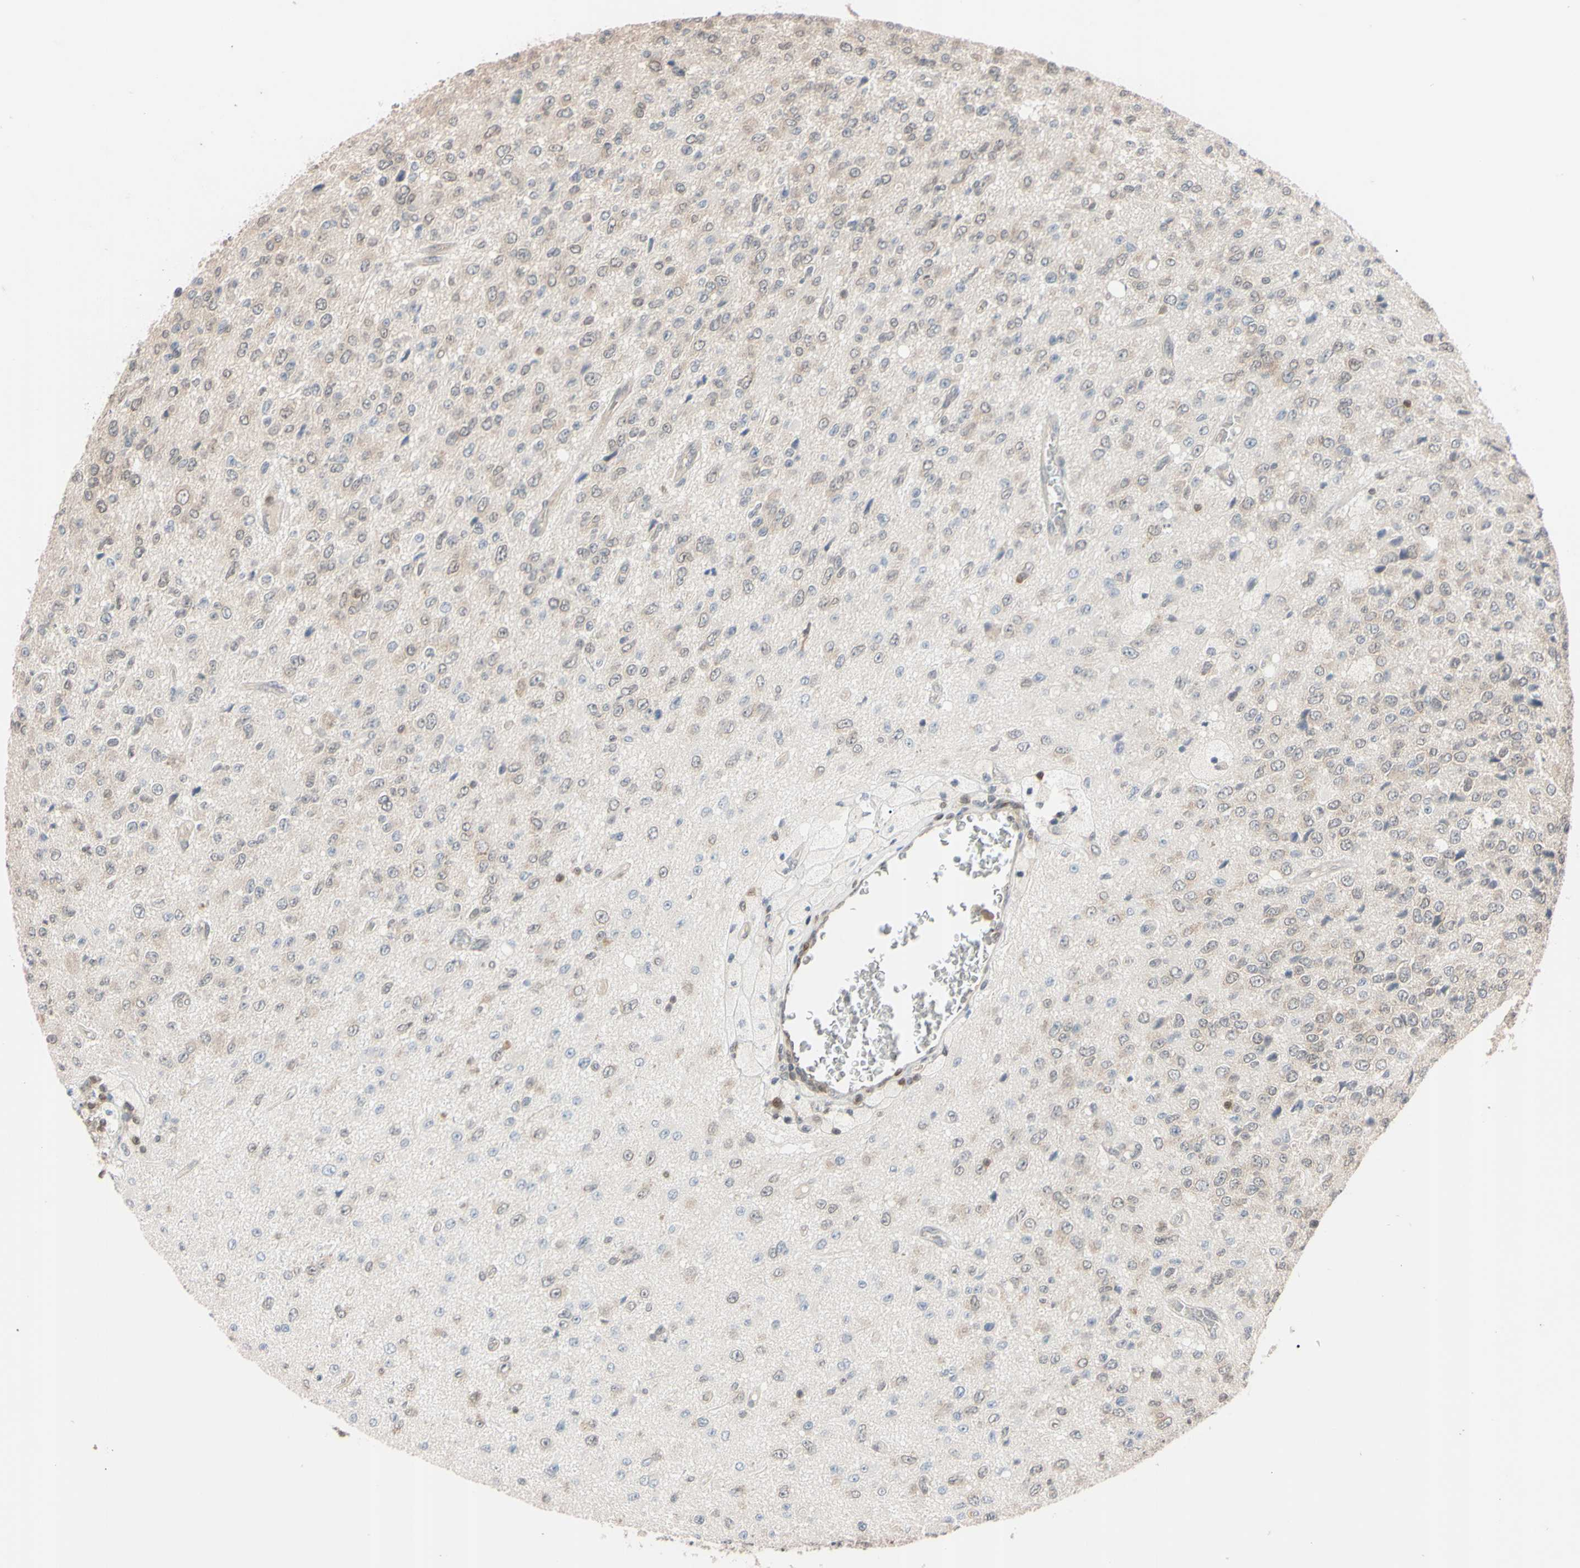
{"staining": {"intensity": "weak", "quantity": "25%-75%", "location": "cytoplasmic/membranous"}, "tissue": "glioma", "cell_type": "Tumor cells", "image_type": "cancer", "snomed": [{"axis": "morphology", "description": "Glioma, malignant, High grade"}, {"axis": "topography", "description": "pancreas cauda"}], "caption": "Tumor cells display low levels of weak cytoplasmic/membranous positivity in approximately 25%-75% of cells in malignant glioma (high-grade).", "gene": "UBE2I", "patient": {"sex": "male", "age": 60}}